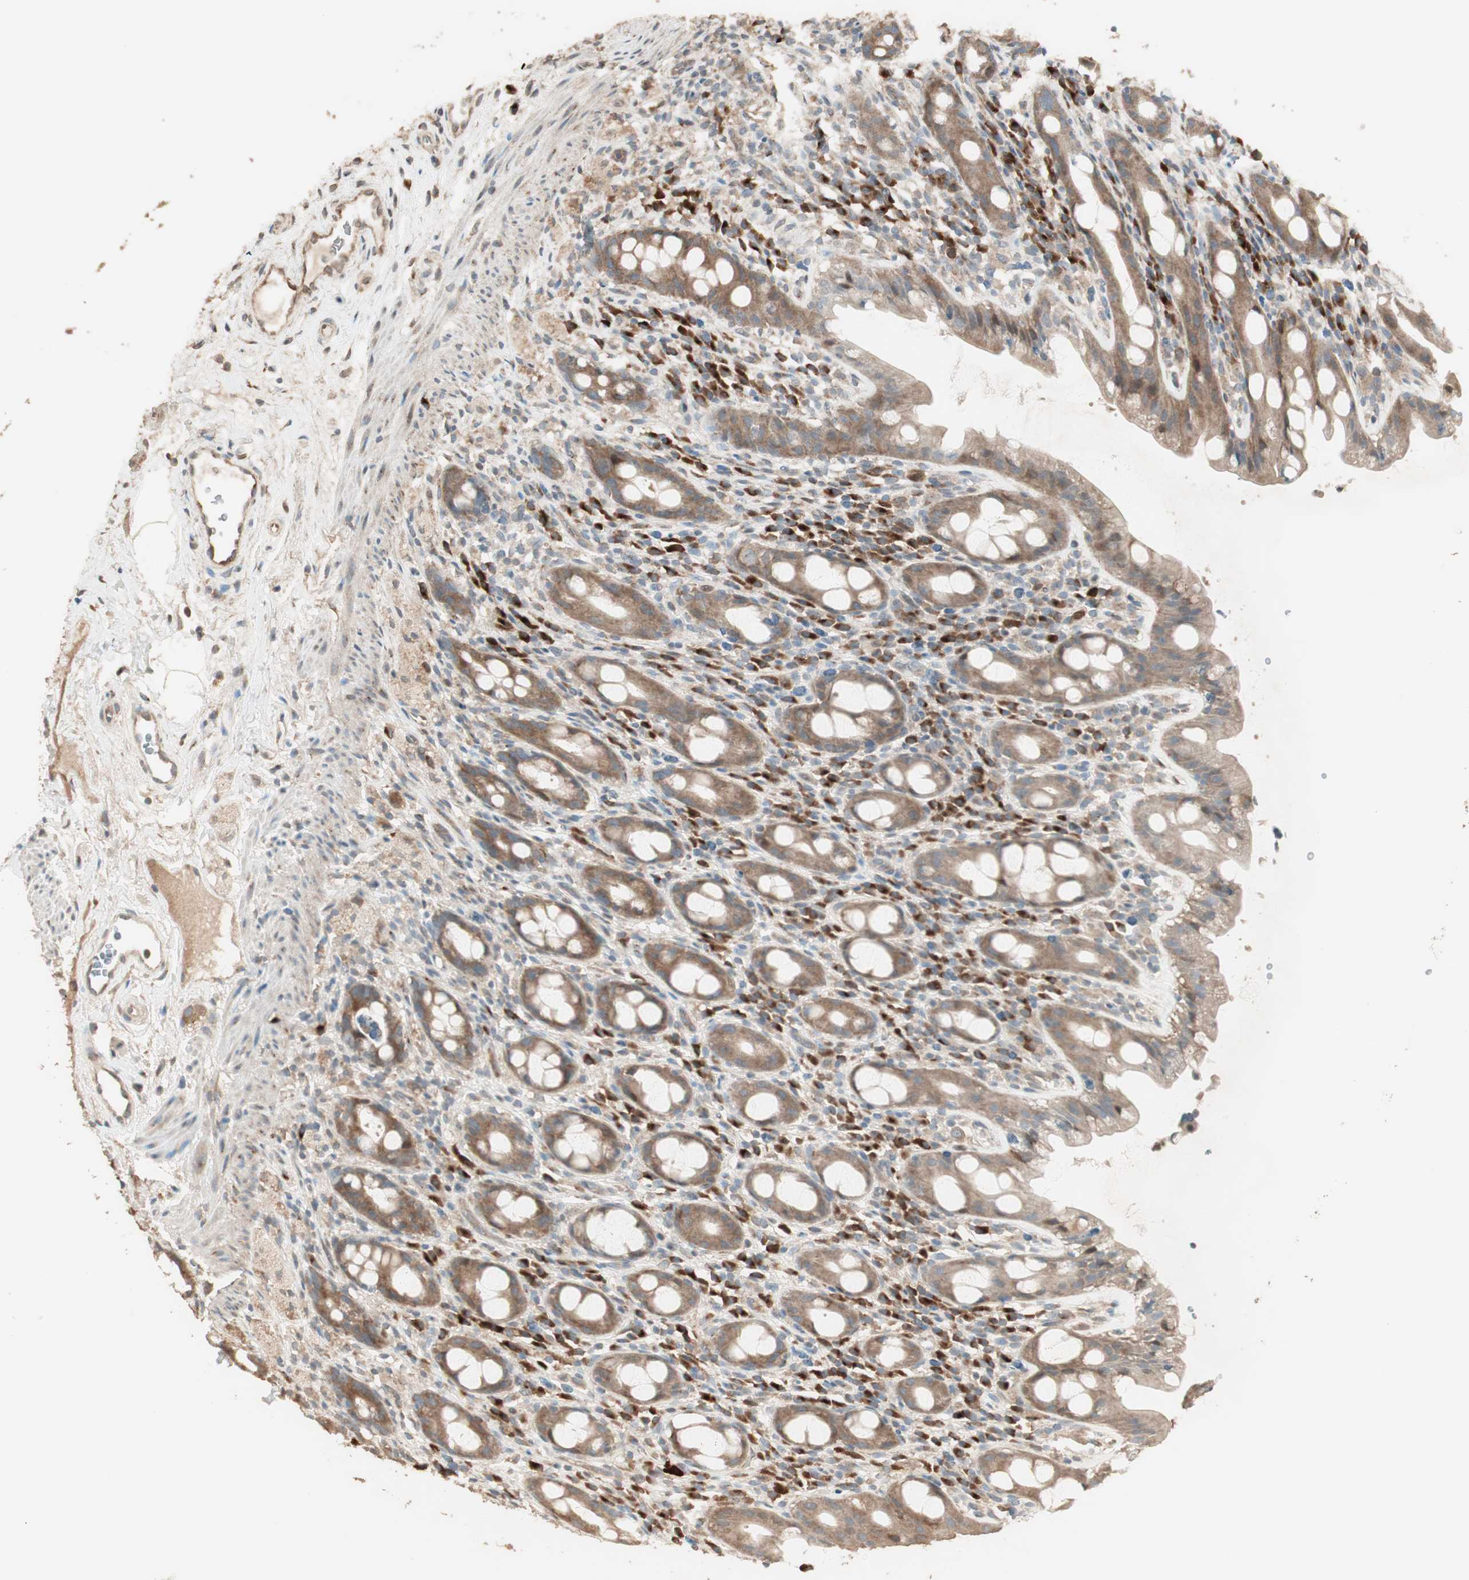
{"staining": {"intensity": "moderate", "quantity": ">75%", "location": "cytoplasmic/membranous"}, "tissue": "rectum", "cell_type": "Glandular cells", "image_type": "normal", "snomed": [{"axis": "morphology", "description": "Normal tissue, NOS"}, {"axis": "topography", "description": "Rectum"}], "caption": "Rectum stained with immunohistochemistry (IHC) reveals moderate cytoplasmic/membranous positivity in about >75% of glandular cells.", "gene": "RARRES1", "patient": {"sex": "male", "age": 44}}